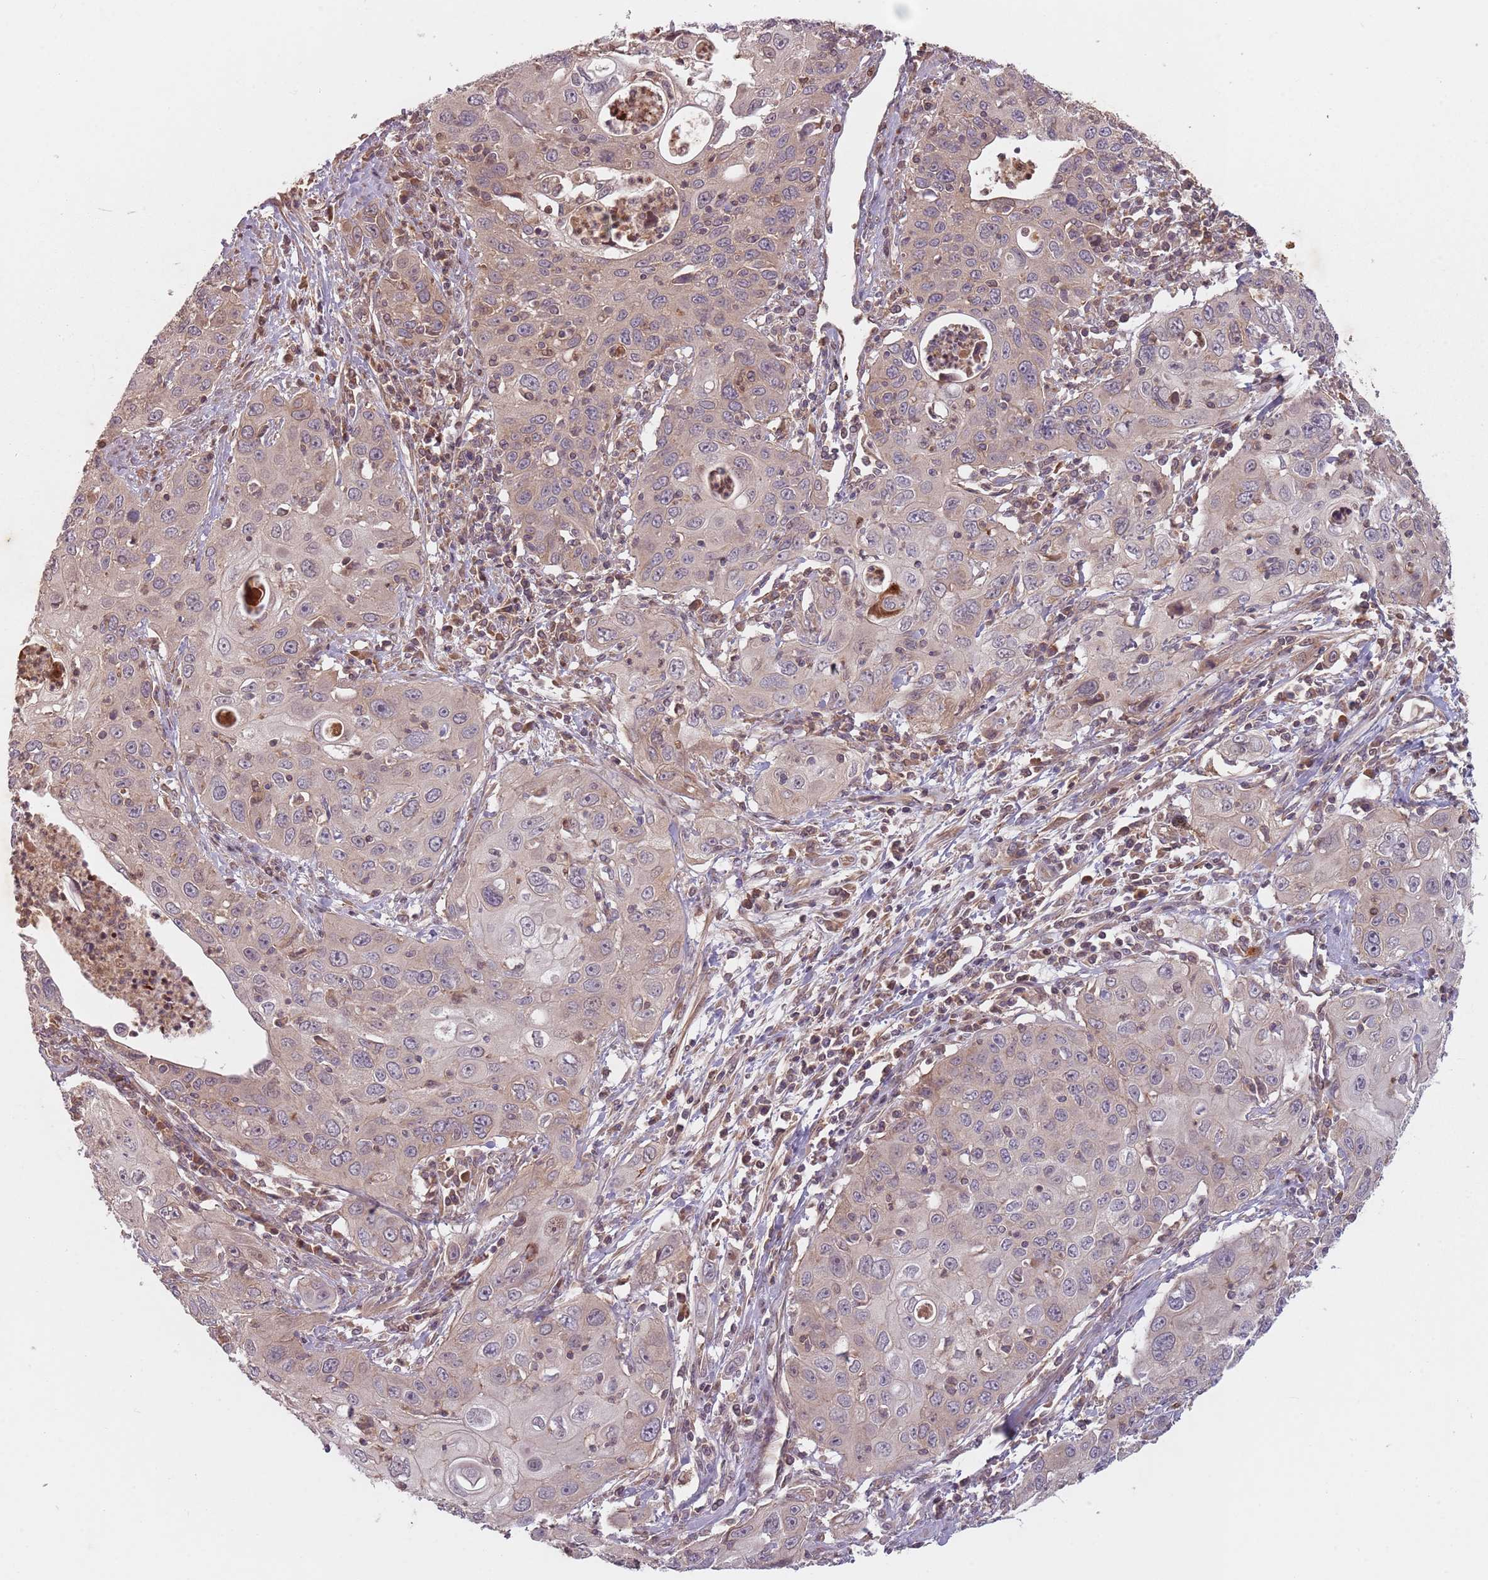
{"staining": {"intensity": "weak", "quantity": "25%-75%", "location": "cytoplasmic/membranous"}, "tissue": "cervical cancer", "cell_type": "Tumor cells", "image_type": "cancer", "snomed": [{"axis": "morphology", "description": "Squamous cell carcinoma, NOS"}, {"axis": "topography", "description": "Cervix"}], "caption": "Immunohistochemistry micrograph of neoplastic tissue: human cervical cancer stained using immunohistochemistry displays low levels of weak protein expression localized specifically in the cytoplasmic/membranous of tumor cells, appearing as a cytoplasmic/membranous brown color.", "gene": "GPR180", "patient": {"sex": "female", "age": 36}}